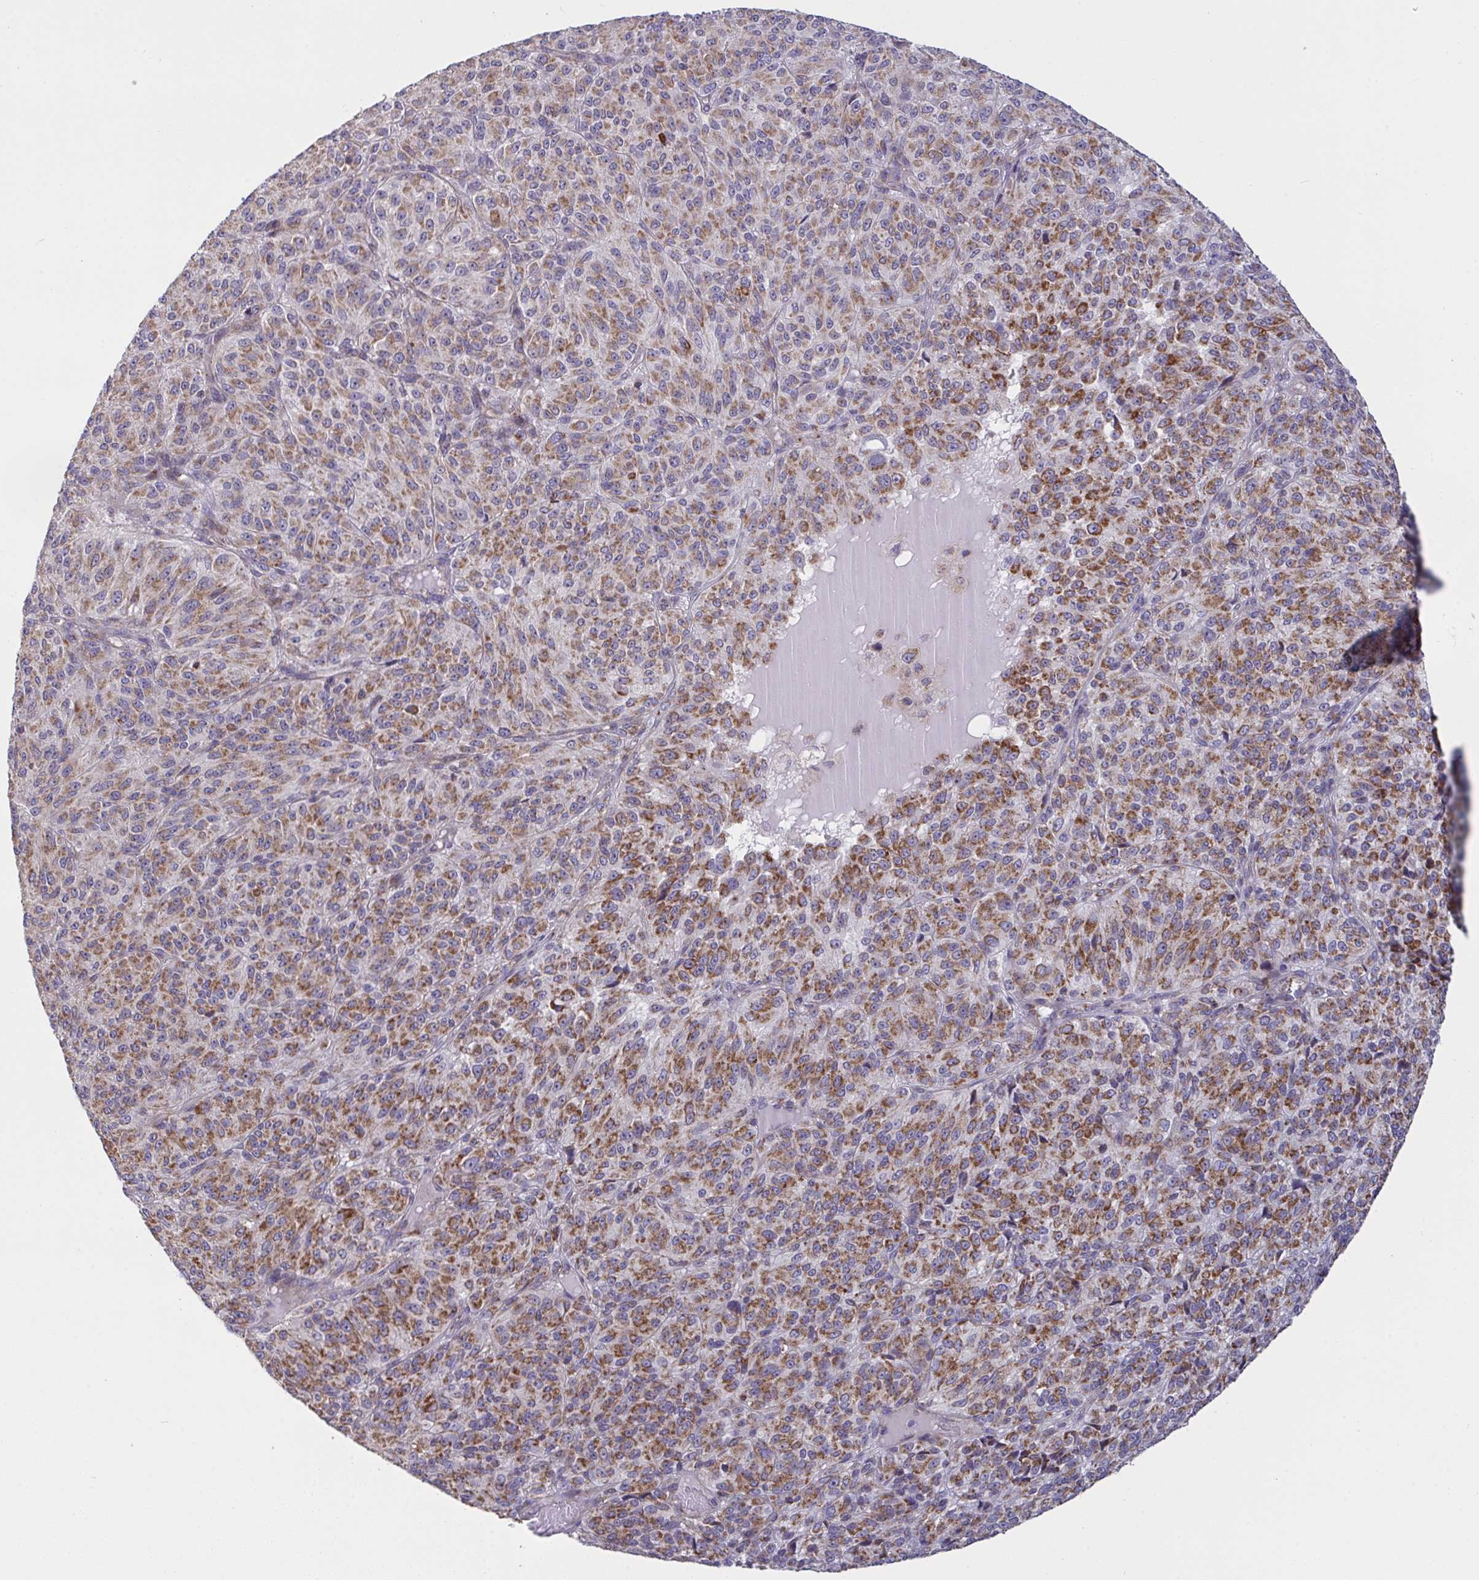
{"staining": {"intensity": "strong", "quantity": "25%-75%", "location": "cytoplasmic/membranous"}, "tissue": "melanoma", "cell_type": "Tumor cells", "image_type": "cancer", "snomed": [{"axis": "morphology", "description": "Malignant melanoma, Metastatic site"}, {"axis": "topography", "description": "Brain"}], "caption": "Malignant melanoma (metastatic site) stained with a protein marker reveals strong staining in tumor cells.", "gene": "MICOS10", "patient": {"sex": "female", "age": 56}}